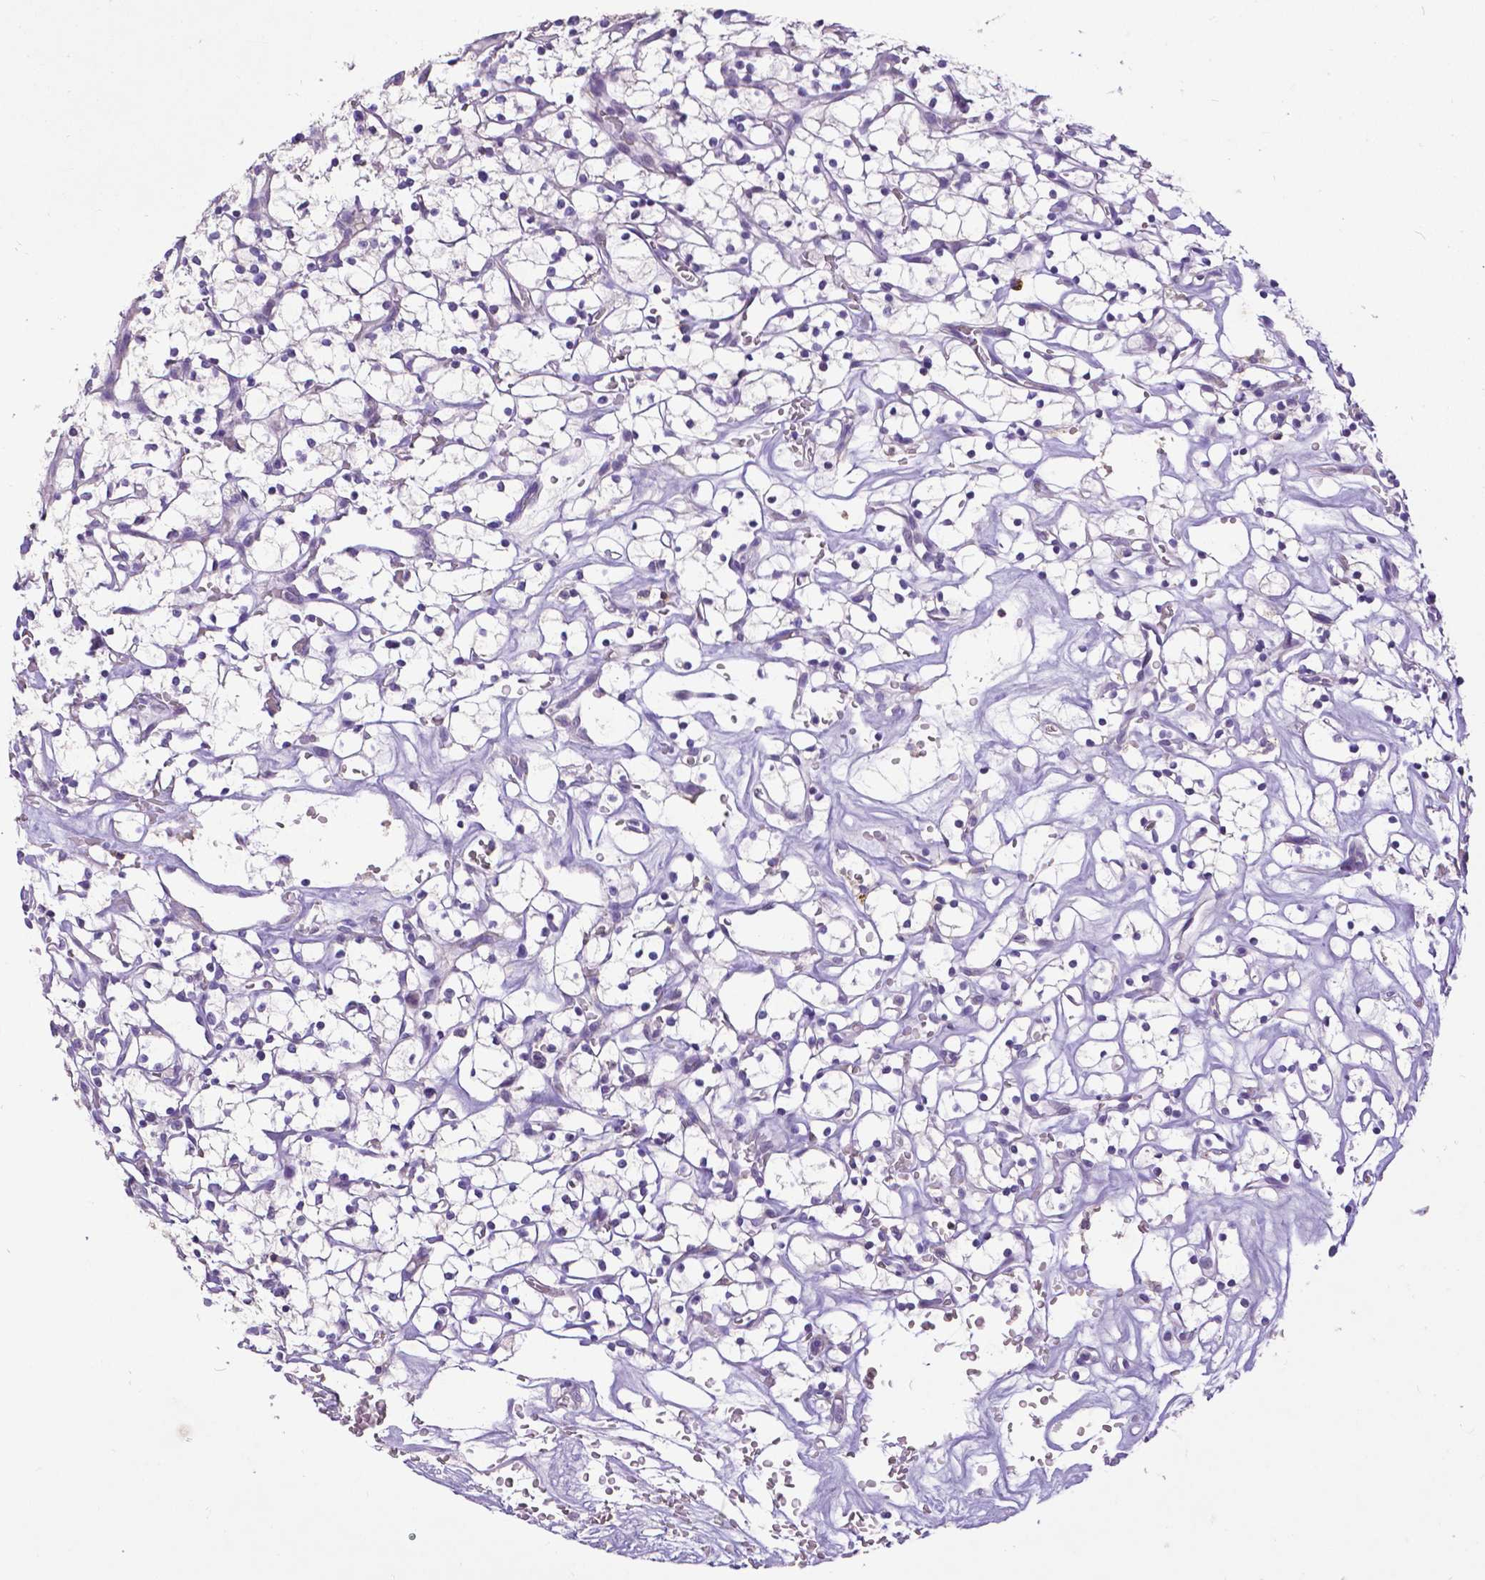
{"staining": {"intensity": "negative", "quantity": "none", "location": "none"}, "tissue": "renal cancer", "cell_type": "Tumor cells", "image_type": "cancer", "snomed": [{"axis": "morphology", "description": "Adenocarcinoma, NOS"}, {"axis": "topography", "description": "Kidney"}], "caption": "High magnification brightfield microscopy of adenocarcinoma (renal) stained with DAB (brown) and counterstained with hematoxylin (blue): tumor cells show no significant staining.", "gene": "CD4", "patient": {"sex": "female", "age": 64}}